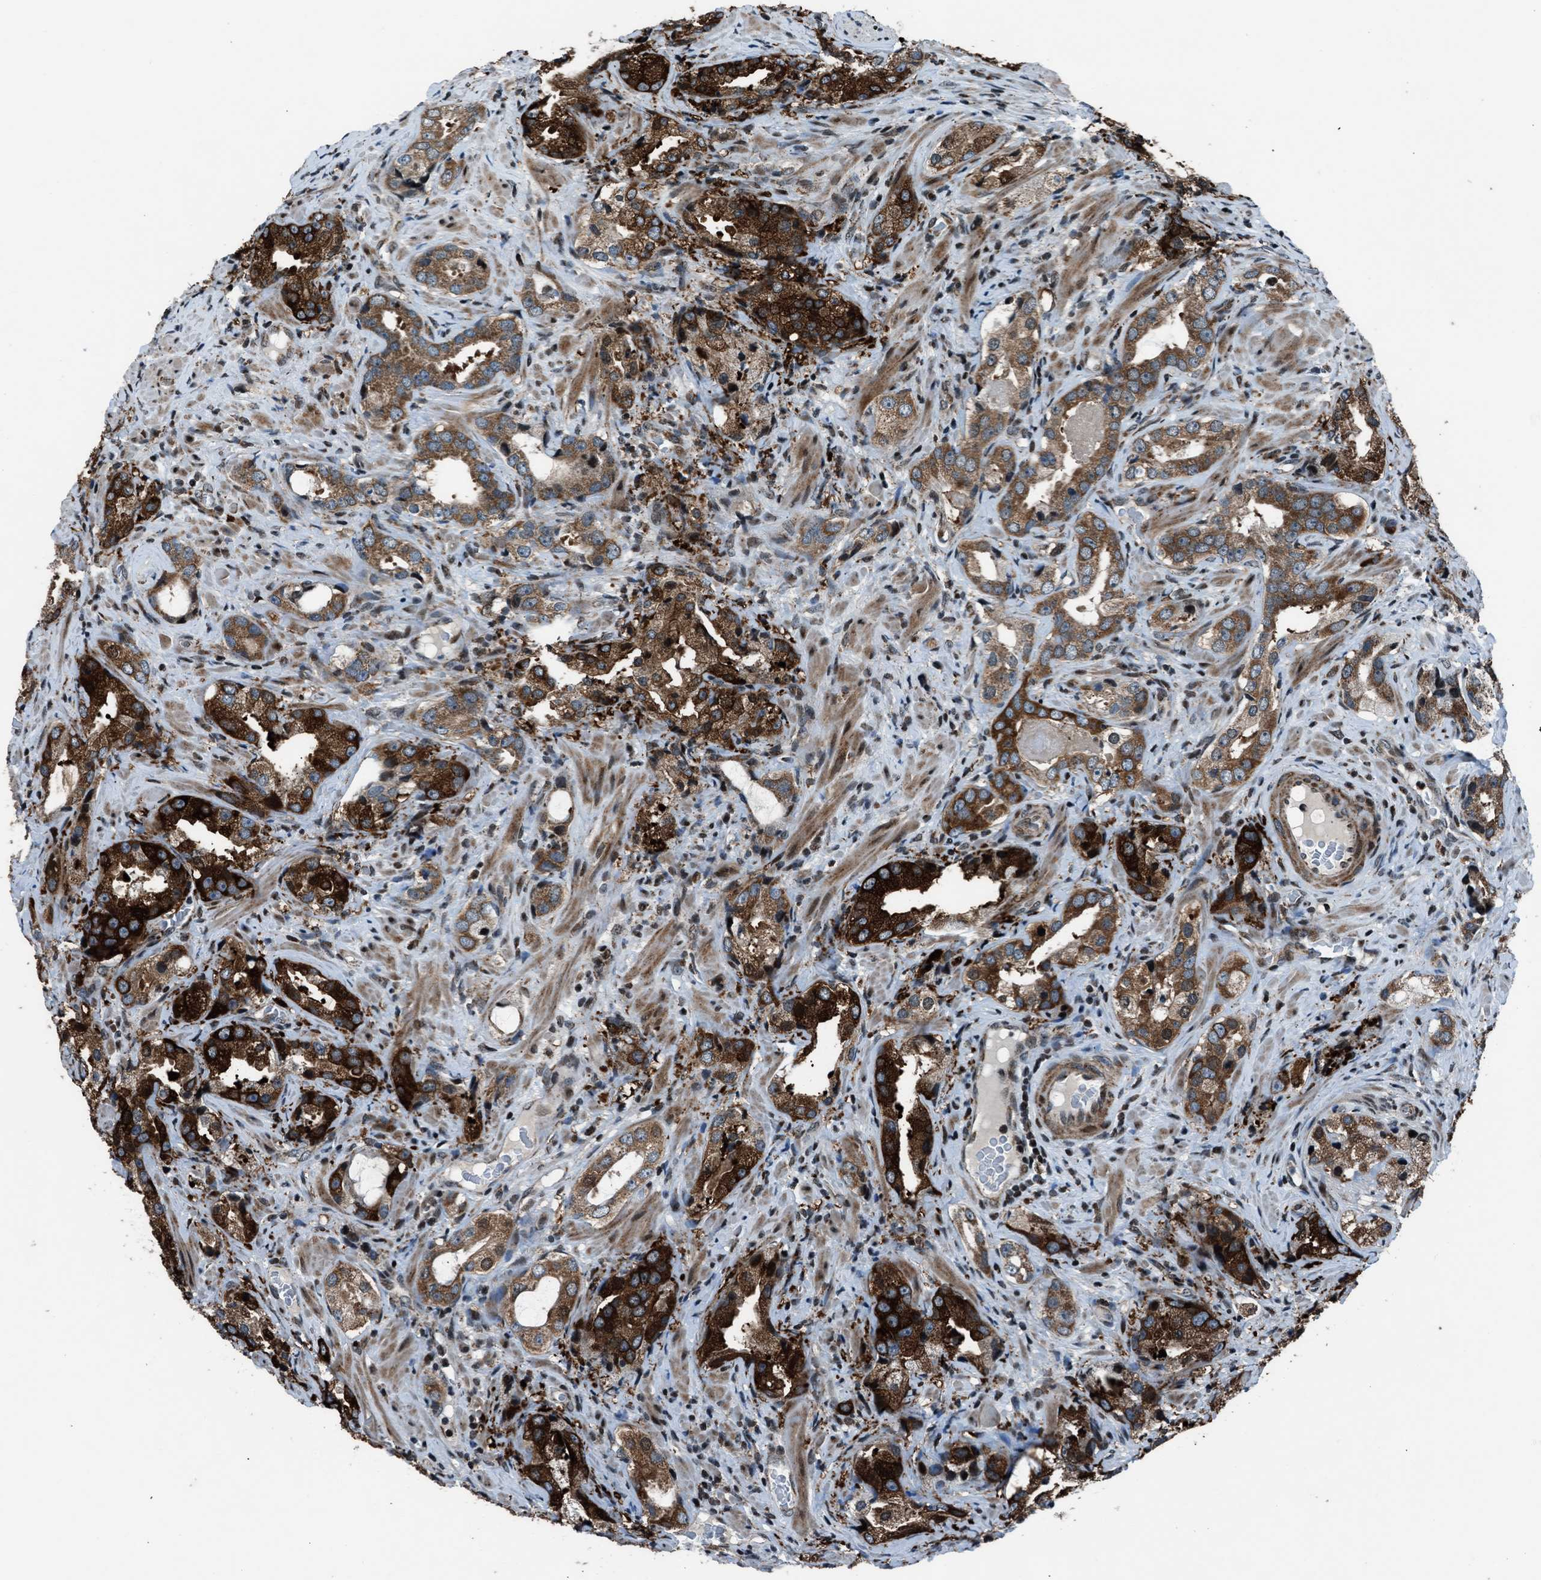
{"staining": {"intensity": "strong", "quantity": ">75%", "location": "cytoplasmic/membranous"}, "tissue": "prostate cancer", "cell_type": "Tumor cells", "image_type": "cancer", "snomed": [{"axis": "morphology", "description": "Adenocarcinoma, High grade"}, {"axis": "topography", "description": "Prostate"}], "caption": "IHC micrograph of prostate cancer (high-grade adenocarcinoma) stained for a protein (brown), which reveals high levels of strong cytoplasmic/membranous staining in approximately >75% of tumor cells.", "gene": "MORC3", "patient": {"sex": "male", "age": 63}}